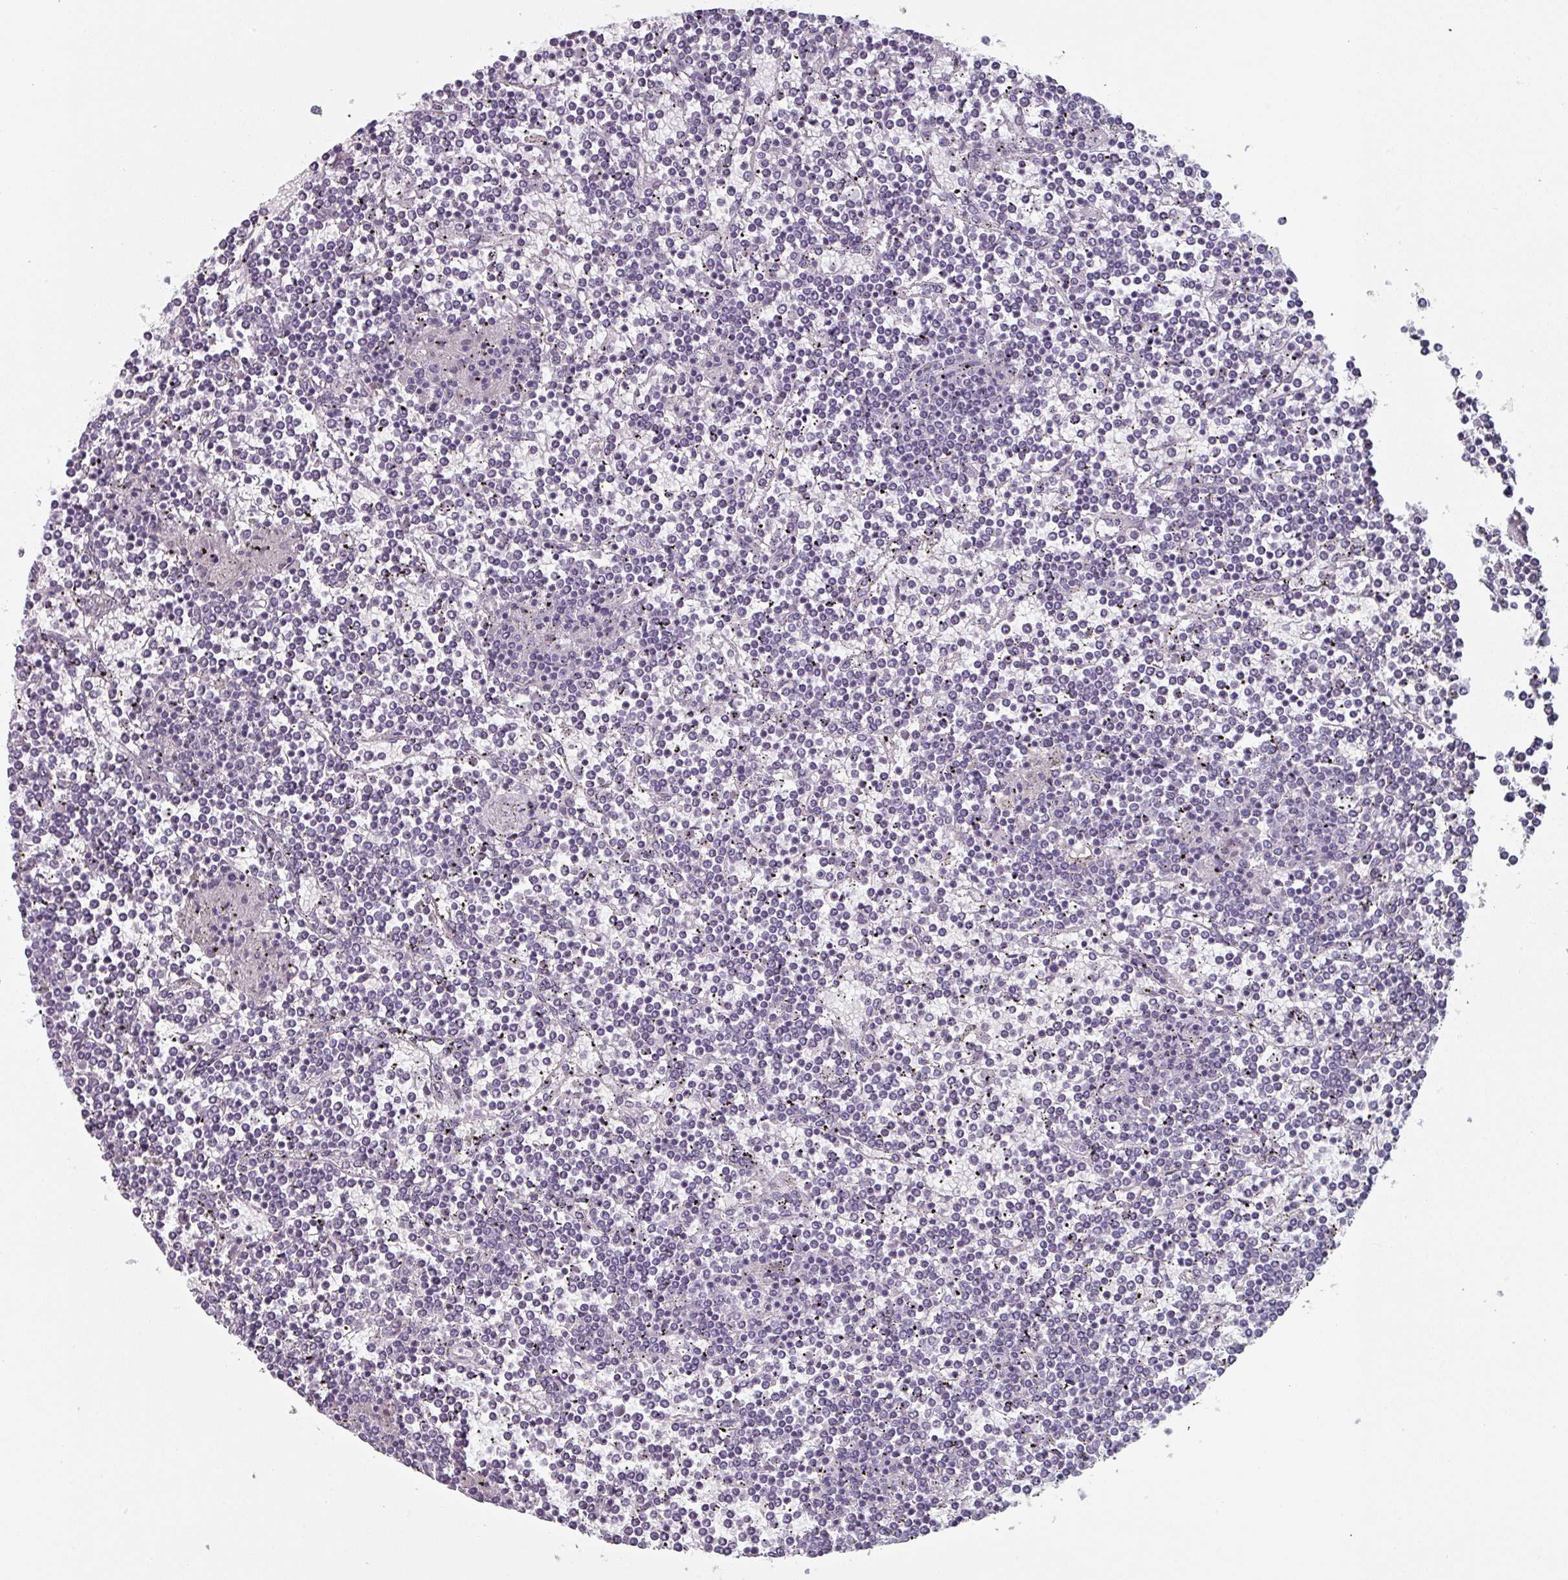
{"staining": {"intensity": "negative", "quantity": "none", "location": "none"}, "tissue": "lymphoma", "cell_type": "Tumor cells", "image_type": "cancer", "snomed": [{"axis": "morphology", "description": "Malignant lymphoma, non-Hodgkin's type, Low grade"}, {"axis": "topography", "description": "Spleen"}], "caption": "IHC image of neoplastic tissue: malignant lymphoma, non-Hodgkin's type (low-grade) stained with DAB exhibits no significant protein staining in tumor cells.", "gene": "SLC35G2", "patient": {"sex": "female", "age": 19}}